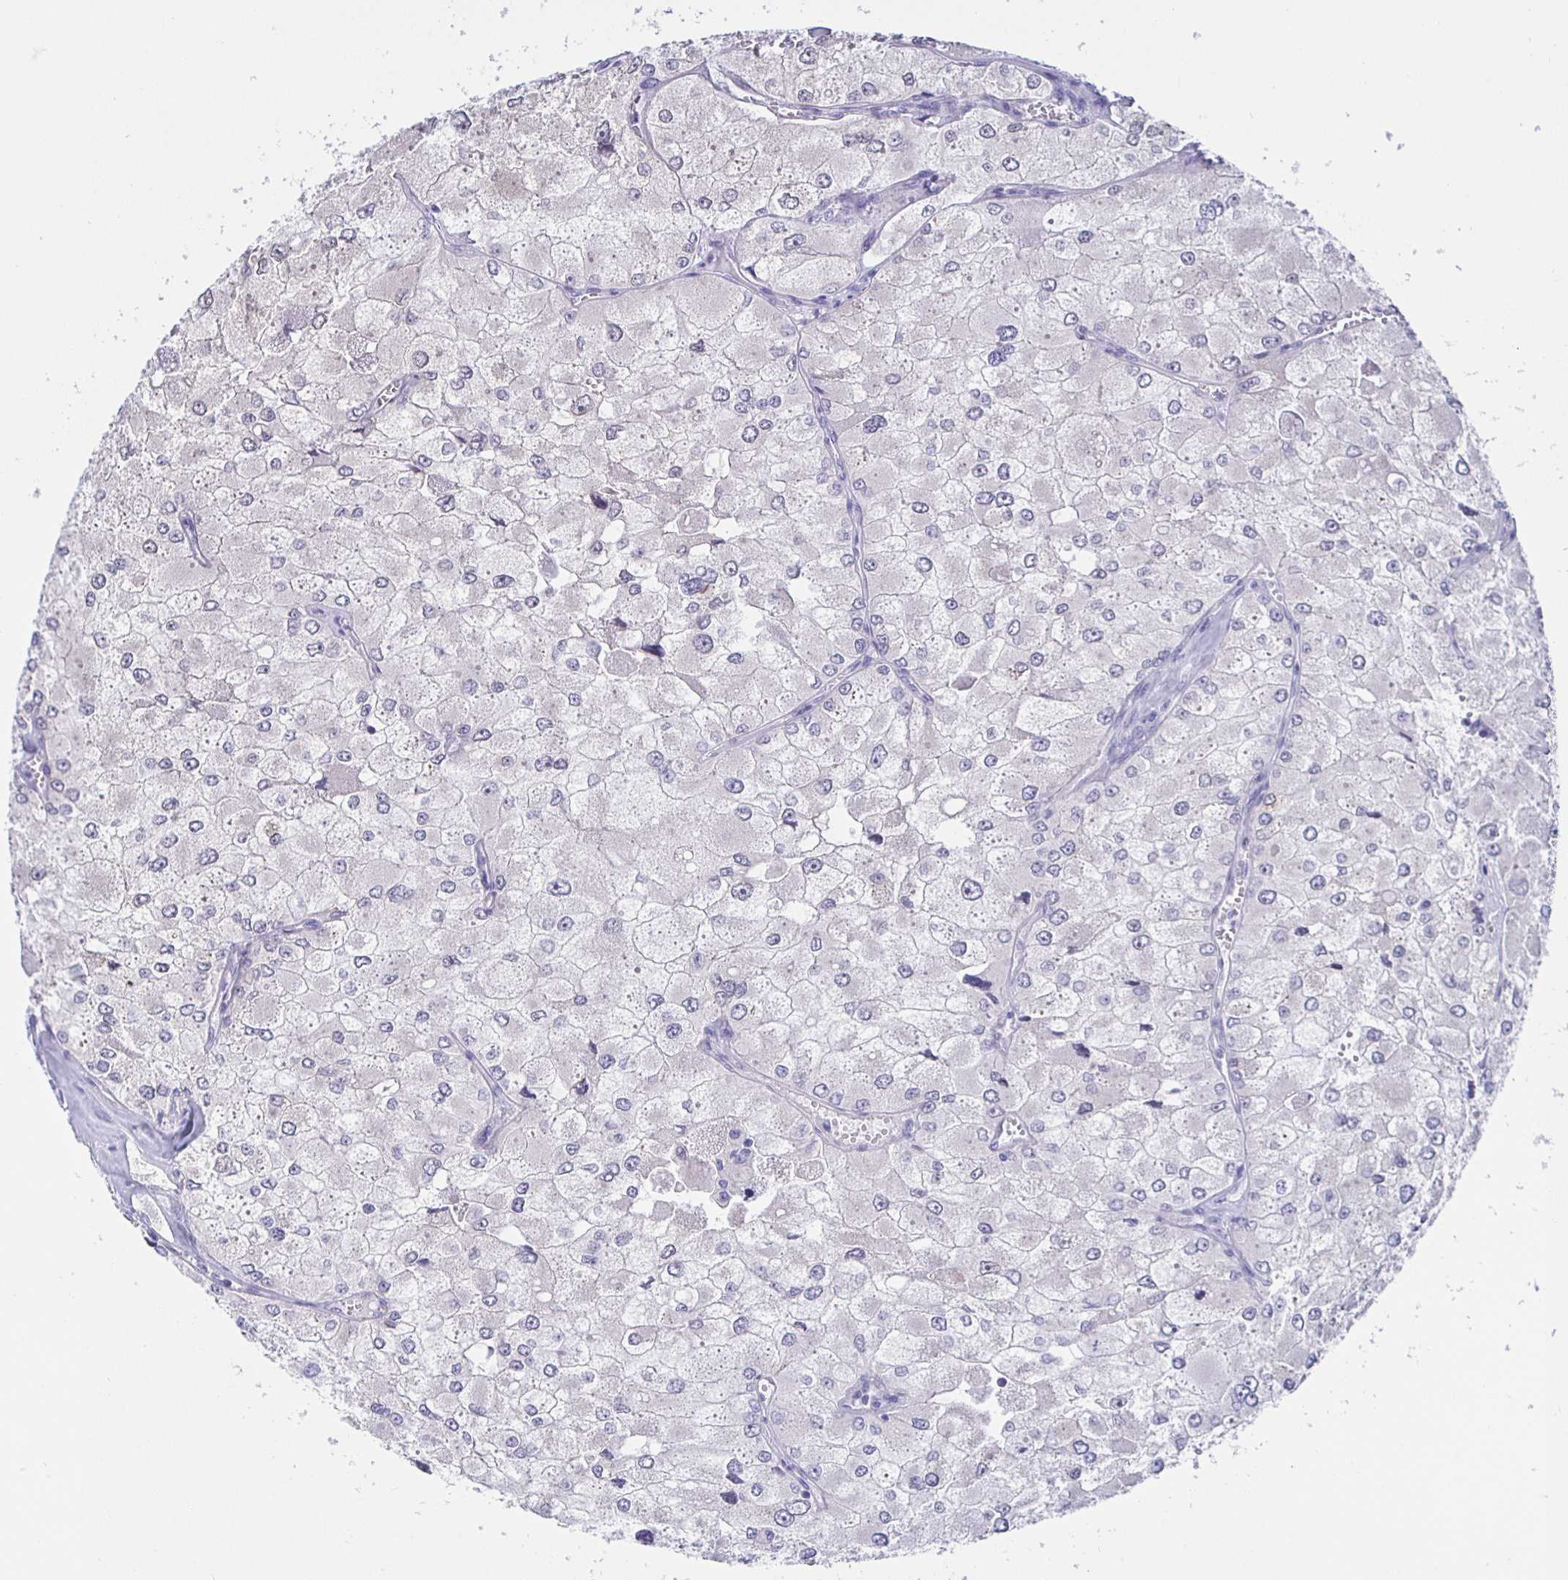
{"staining": {"intensity": "negative", "quantity": "none", "location": "none"}, "tissue": "renal cancer", "cell_type": "Tumor cells", "image_type": "cancer", "snomed": [{"axis": "morphology", "description": "Adenocarcinoma, NOS"}, {"axis": "topography", "description": "Kidney"}], "caption": "The image shows no staining of tumor cells in renal cancer (adenocarcinoma). Brightfield microscopy of IHC stained with DAB (3,3'-diaminobenzidine) (brown) and hematoxylin (blue), captured at high magnification.", "gene": "HSPA4L", "patient": {"sex": "female", "age": 70}}